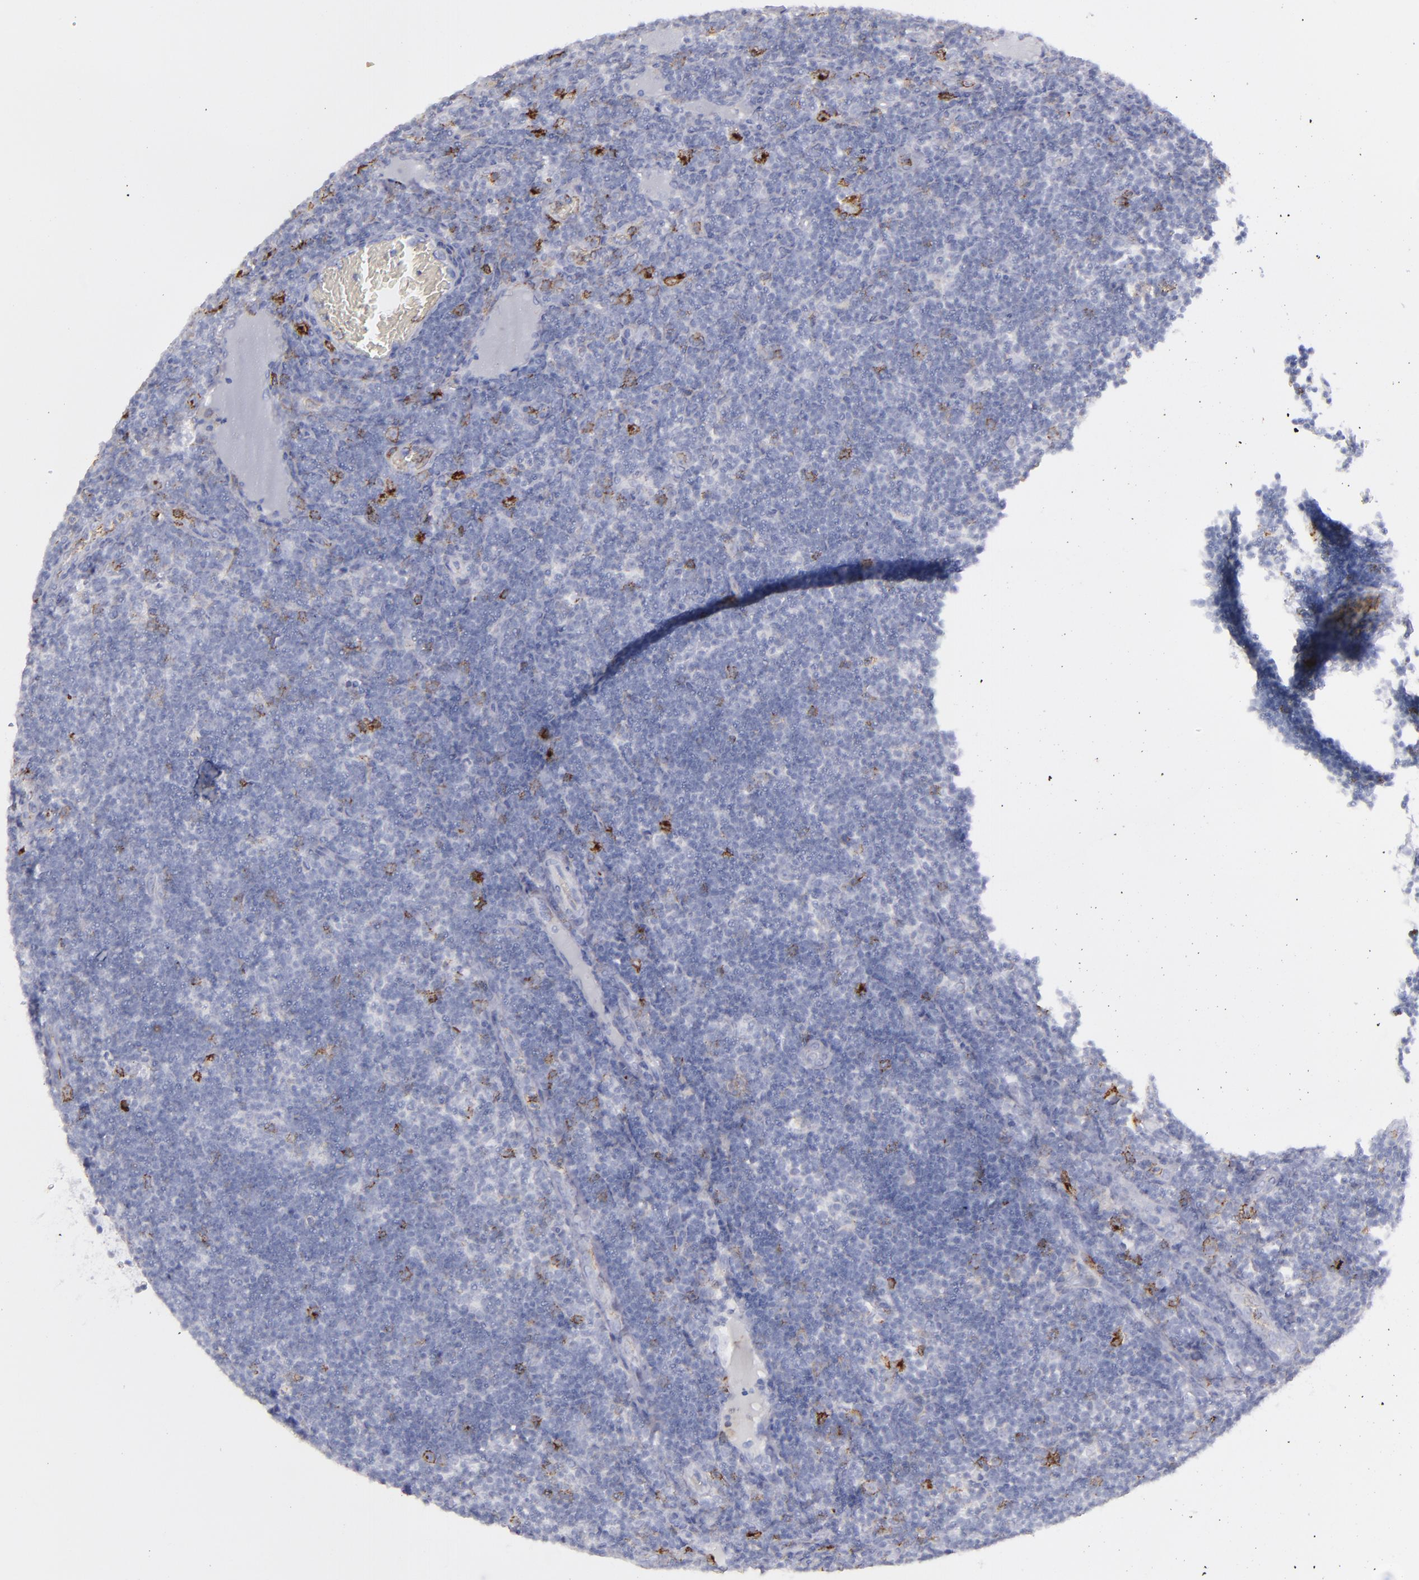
{"staining": {"intensity": "strong", "quantity": "<25%", "location": "cytoplasmic/membranous"}, "tissue": "lymph node", "cell_type": "Non-germinal center cells", "image_type": "normal", "snomed": [{"axis": "morphology", "description": "Normal tissue, NOS"}, {"axis": "morphology", "description": "Inflammation, NOS"}, {"axis": "topography", "description": "Lymph node"}, {"axis": "topography", "description": "Salivary gland"}], "caption": "Protein expression analysis of normal lymph node reveals strong cytoplasmic/membranous staining in about <25% of non-germinal center cells.", "gene": "SELPLG", "patient": {"sex": "male", "age": 3}}